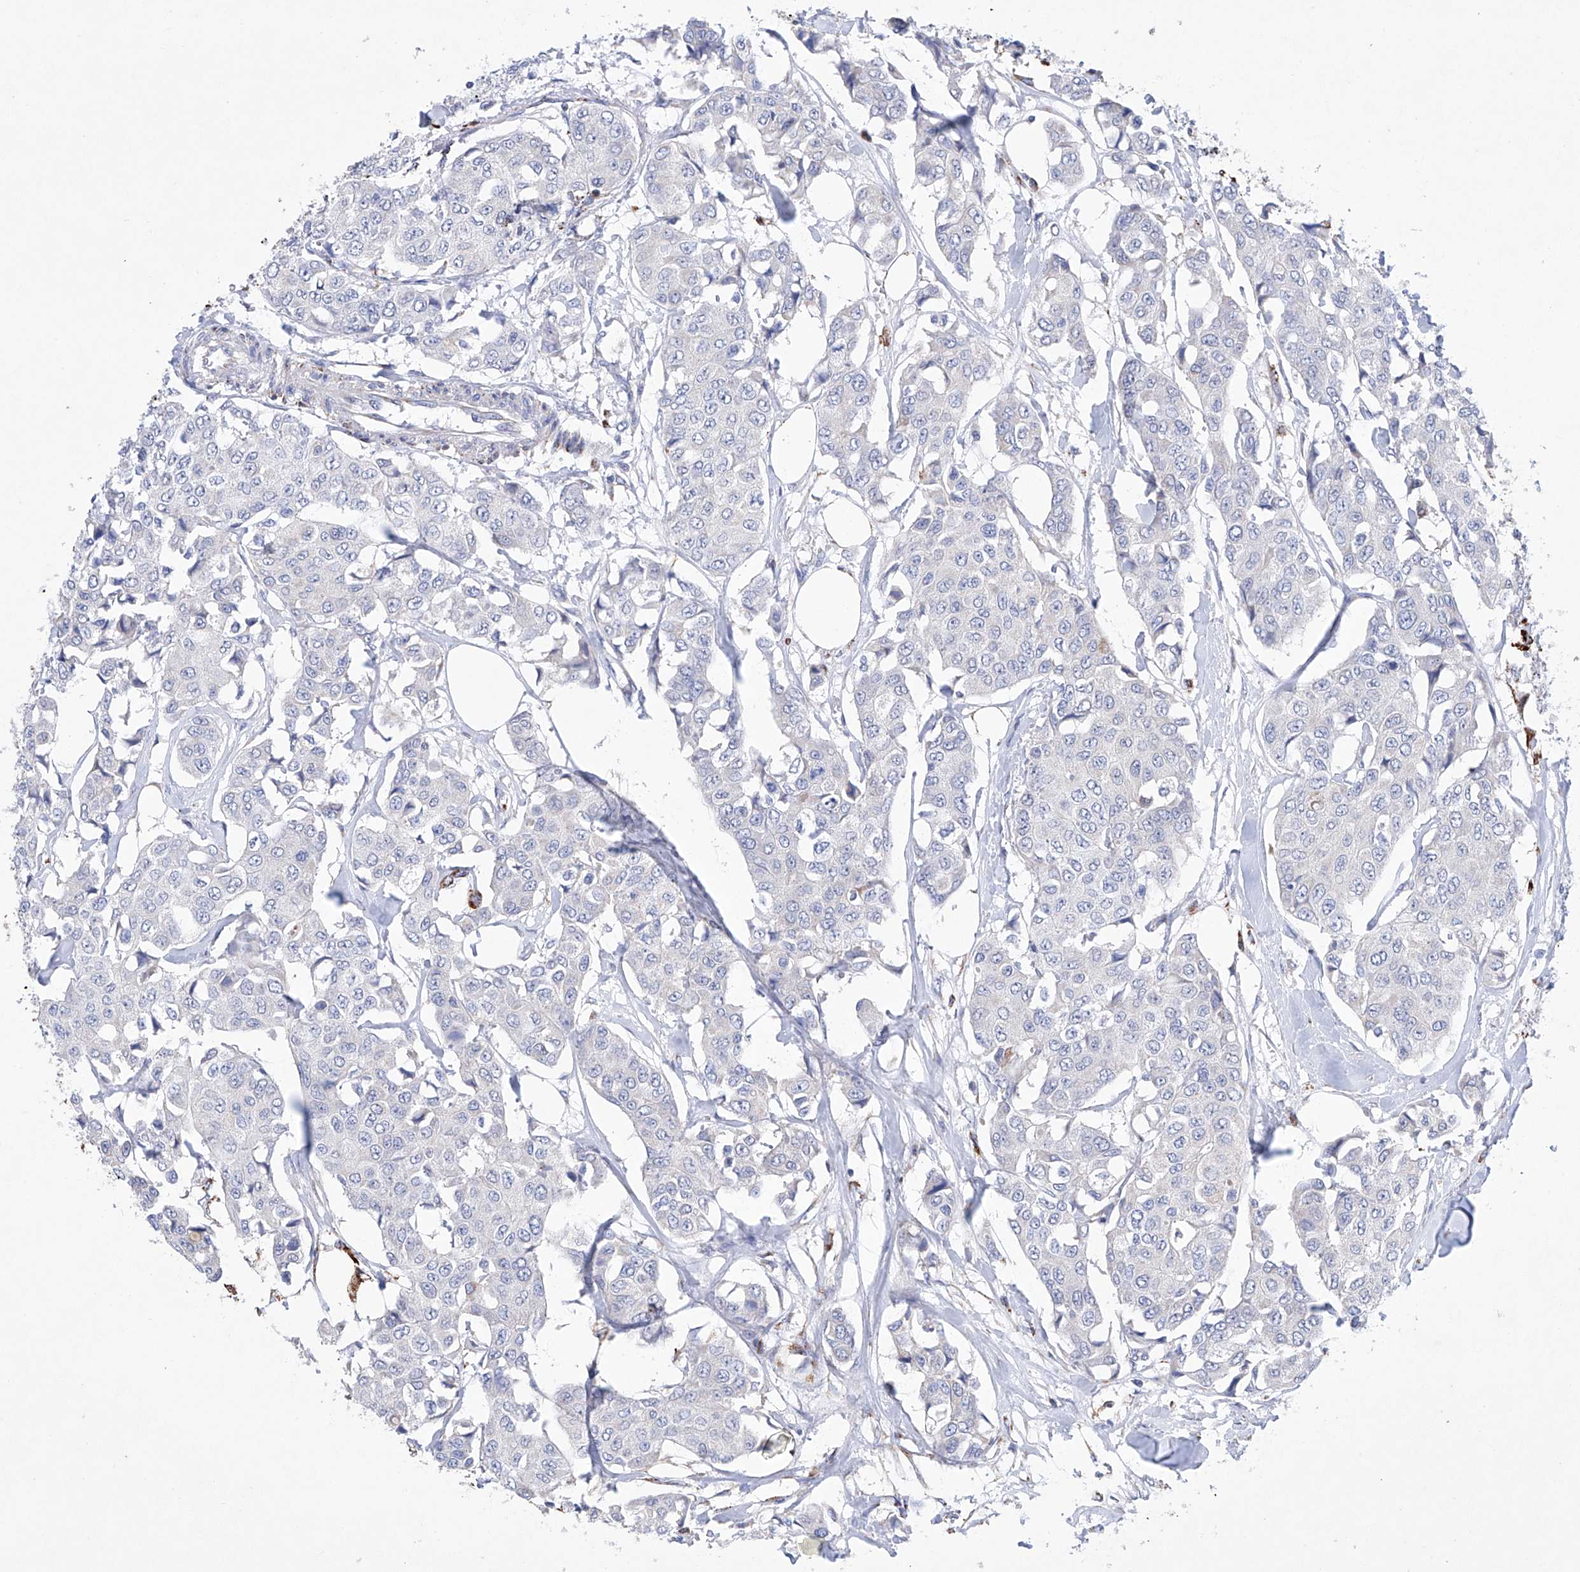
{"staining": {"intensity": "negative", "quantity": "none", "location": "none"}, "tissue": "breast cancer", "cell_type": "Tumor cells", "image_type": "cancer", "snomed": [{"axis": "morphology", "description": "Duct carcinoma"}, {"axis": "topography", "description": "Breast"}], "caption": "Immunohistochemistry of infiltrating ductal carcinoma (breast) demonstrates no staining in tumor cells. Nuclei are stained in blue.", "gene": "NRROS", "patient": {"sex": "female", "age": 80}}